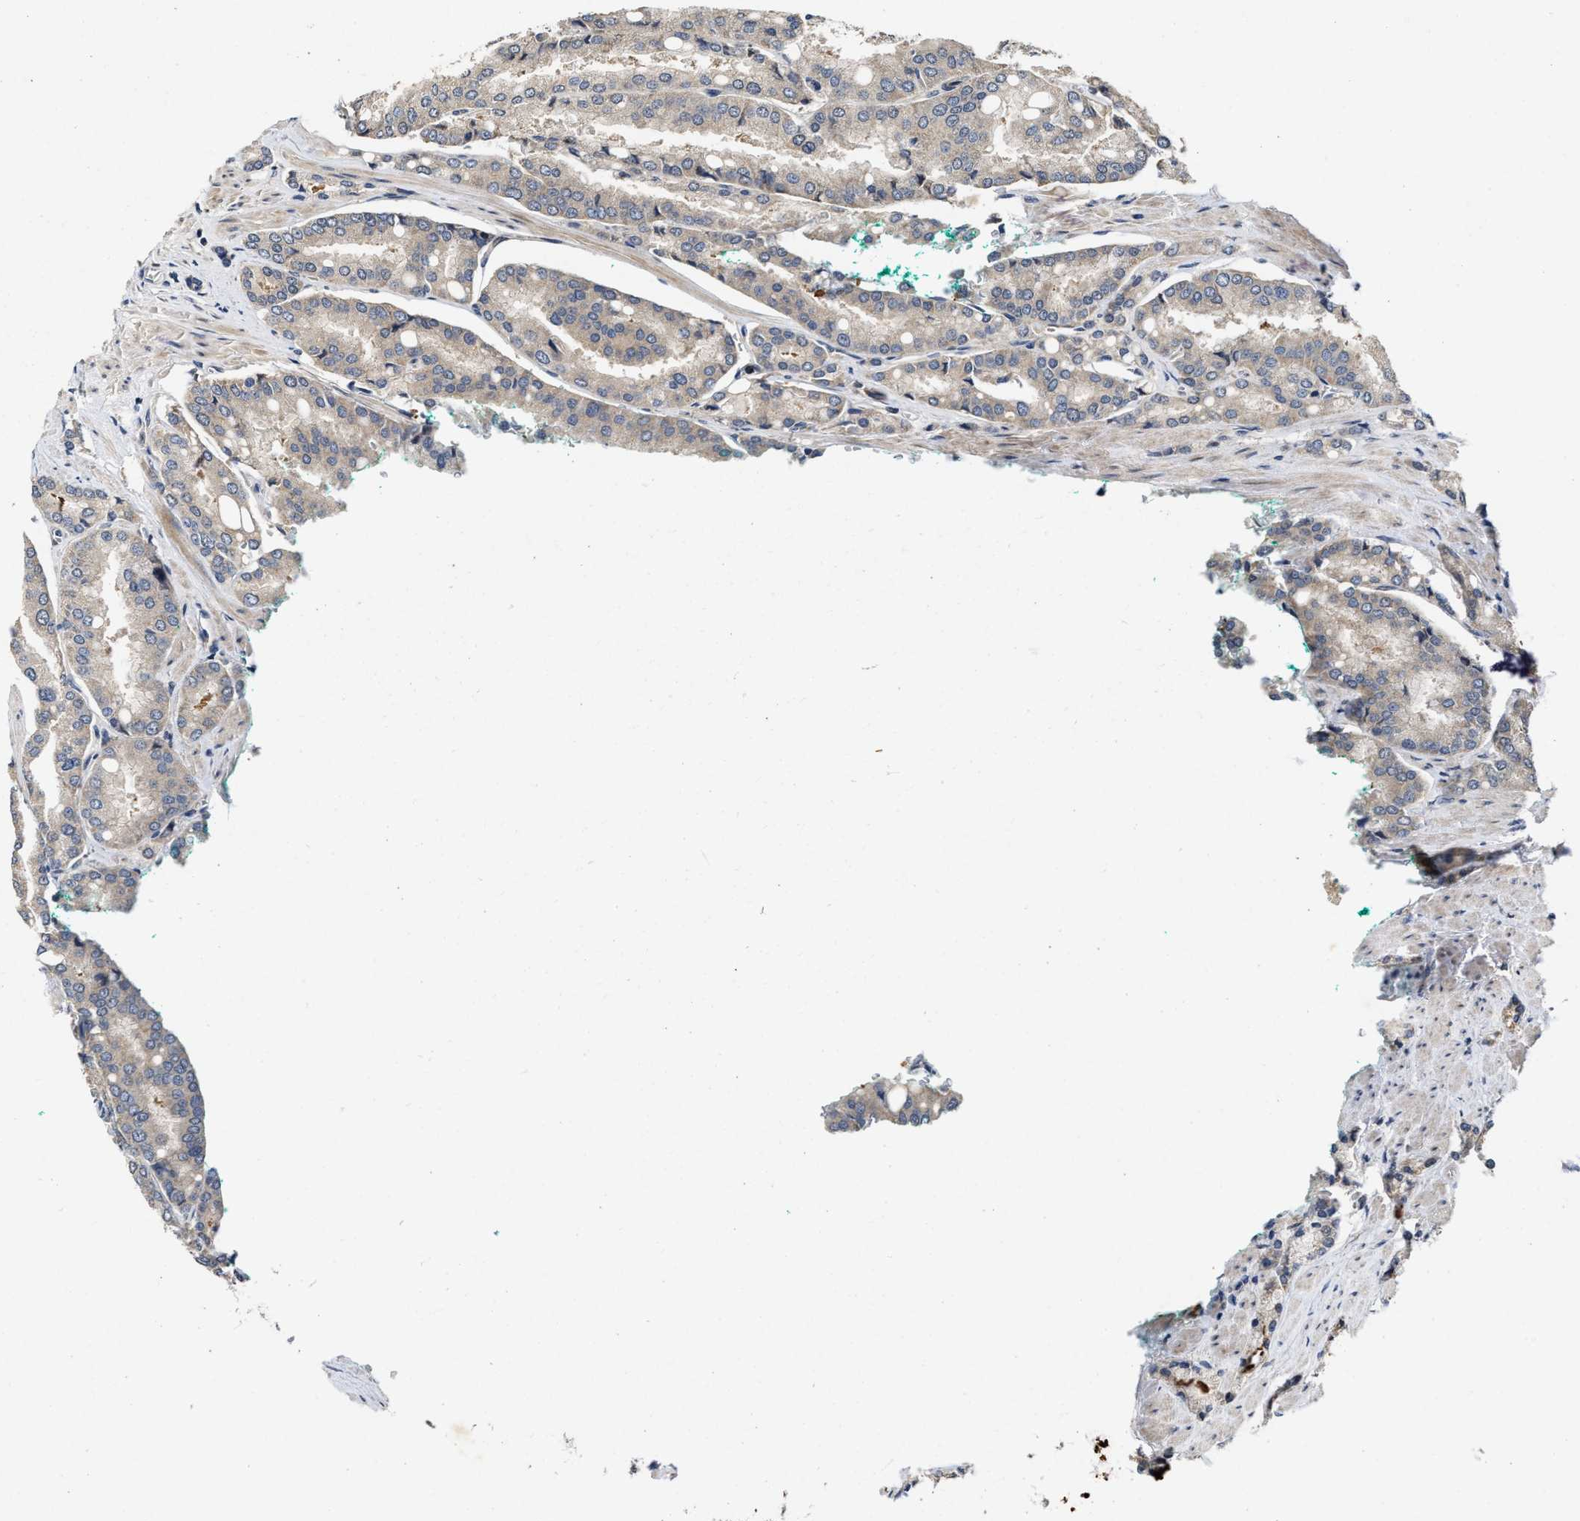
{"staining": {"intensity": "weak", "quantity": "<25%", "location": "cytoplasmic/membranous"}, "tissue": "prostate cancer", "cell_type": "Tumor cells", "image_type": "cancer", "snomed": [{"axis": "morphology", "description": "Adenocarcinoma, High grade"}, {"axis": "topography", "description": "Prostate"}], "caption": "Immunohistochemistry histopathology image of high-grade adenocarcinoma (prostate) stained for a protein (brown), which demonstrates no positivity in tumor cells.", "gene": "SCYL2", "patient": {"sex": "male", "age": 50}}